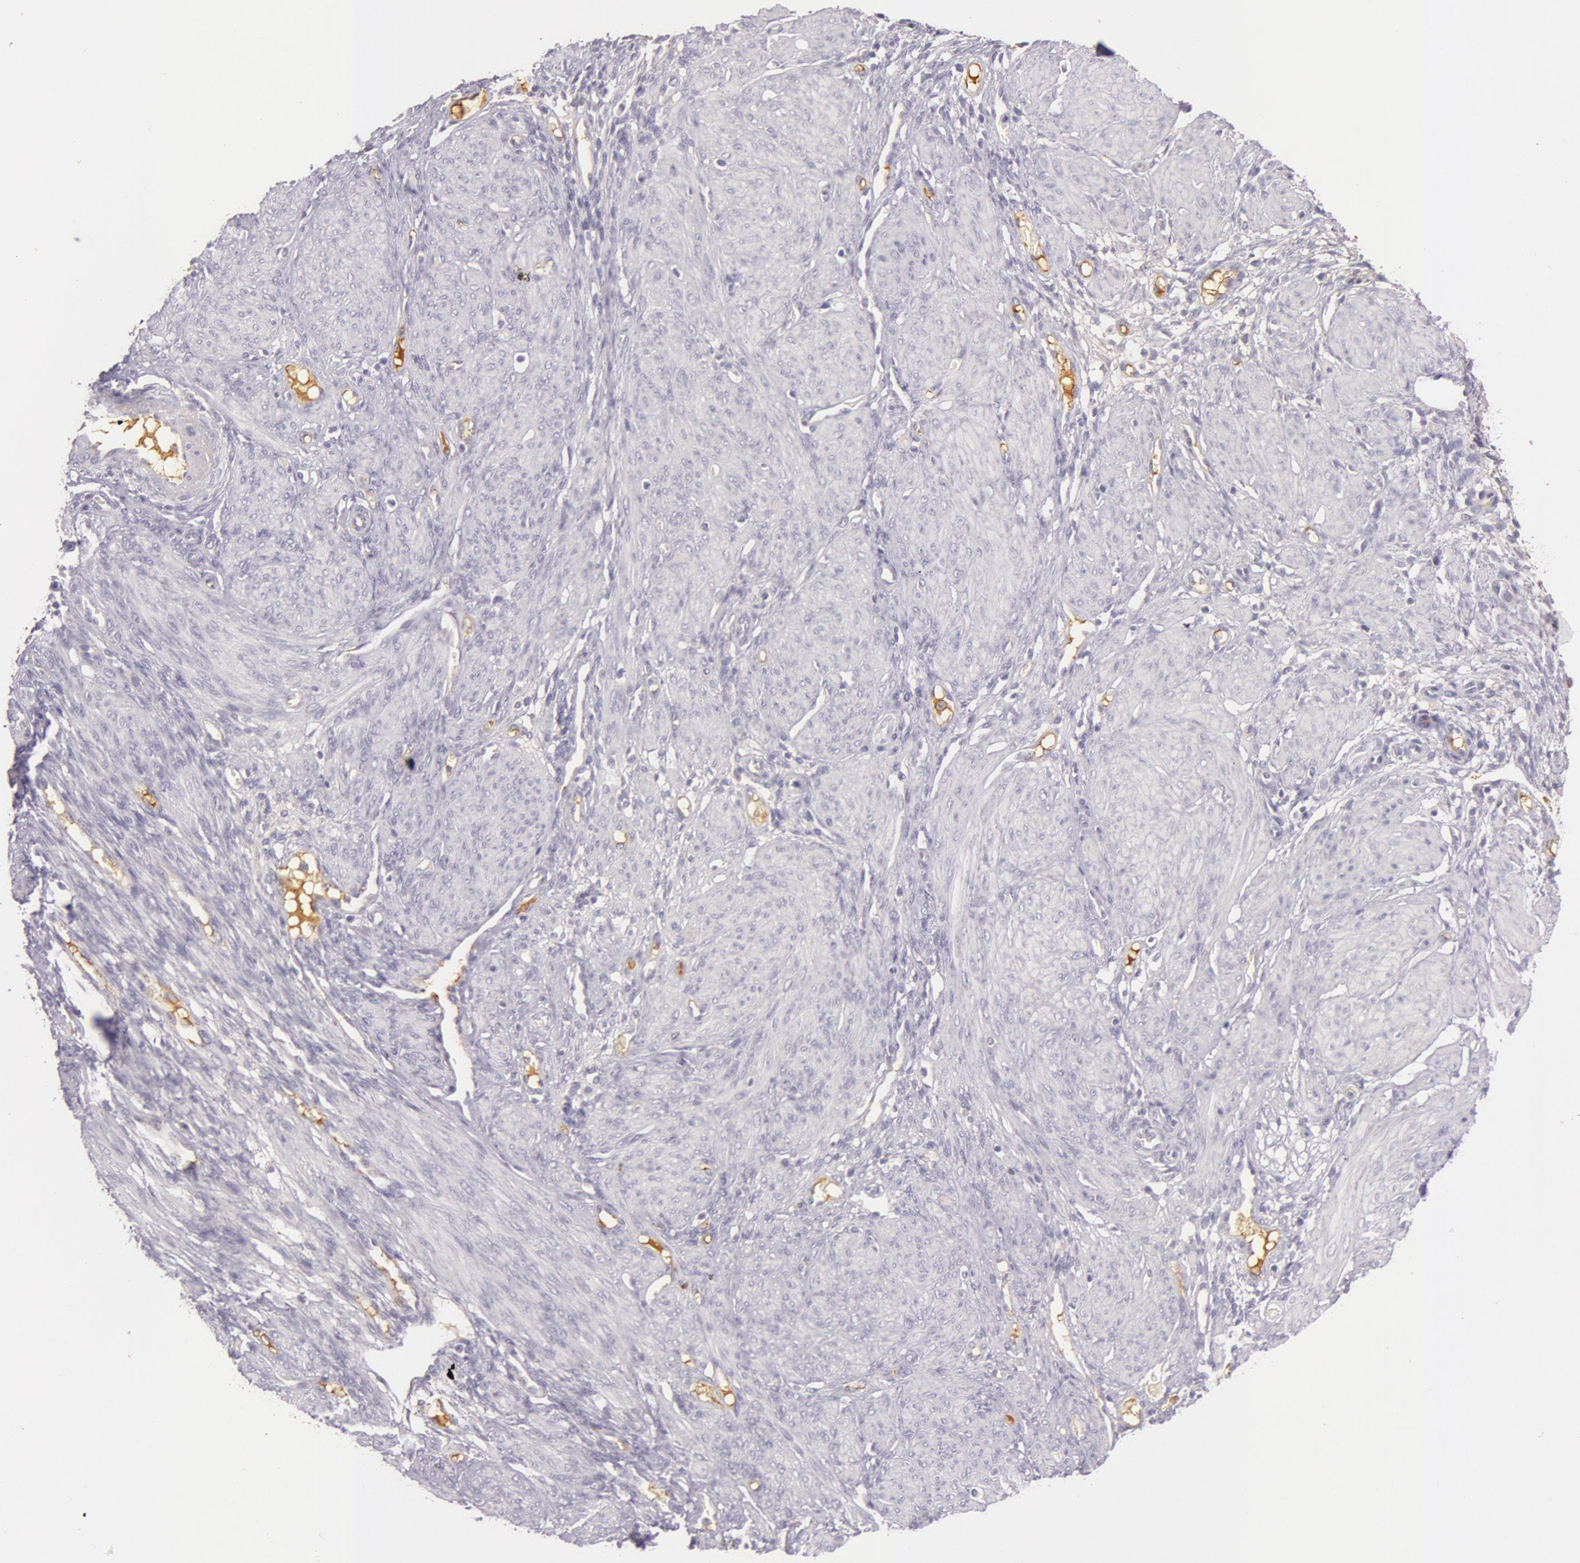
{"staining": {"intensity": "negative", "quantity": "none", "location": "none"}, "tissue": "endometrium", "cell_type": "Cells in endometrial stroma", "image_type": "normal", "snomed": [{"axis": "morphology", "description": "Normal tissue, NOS"}, {"axis": "topography", "description": "Endometrium"}], "caption": "Benign endometrium was stained to show a protein in brown. There is no significant positivity in cells in endometrial stroma. (DAB (3,3'-diaminobenzidine) immunohistochemistry with hematoxylin counter stain).", "gene": "C4BPA", "patient": {"sex": "female", "age": 72}}